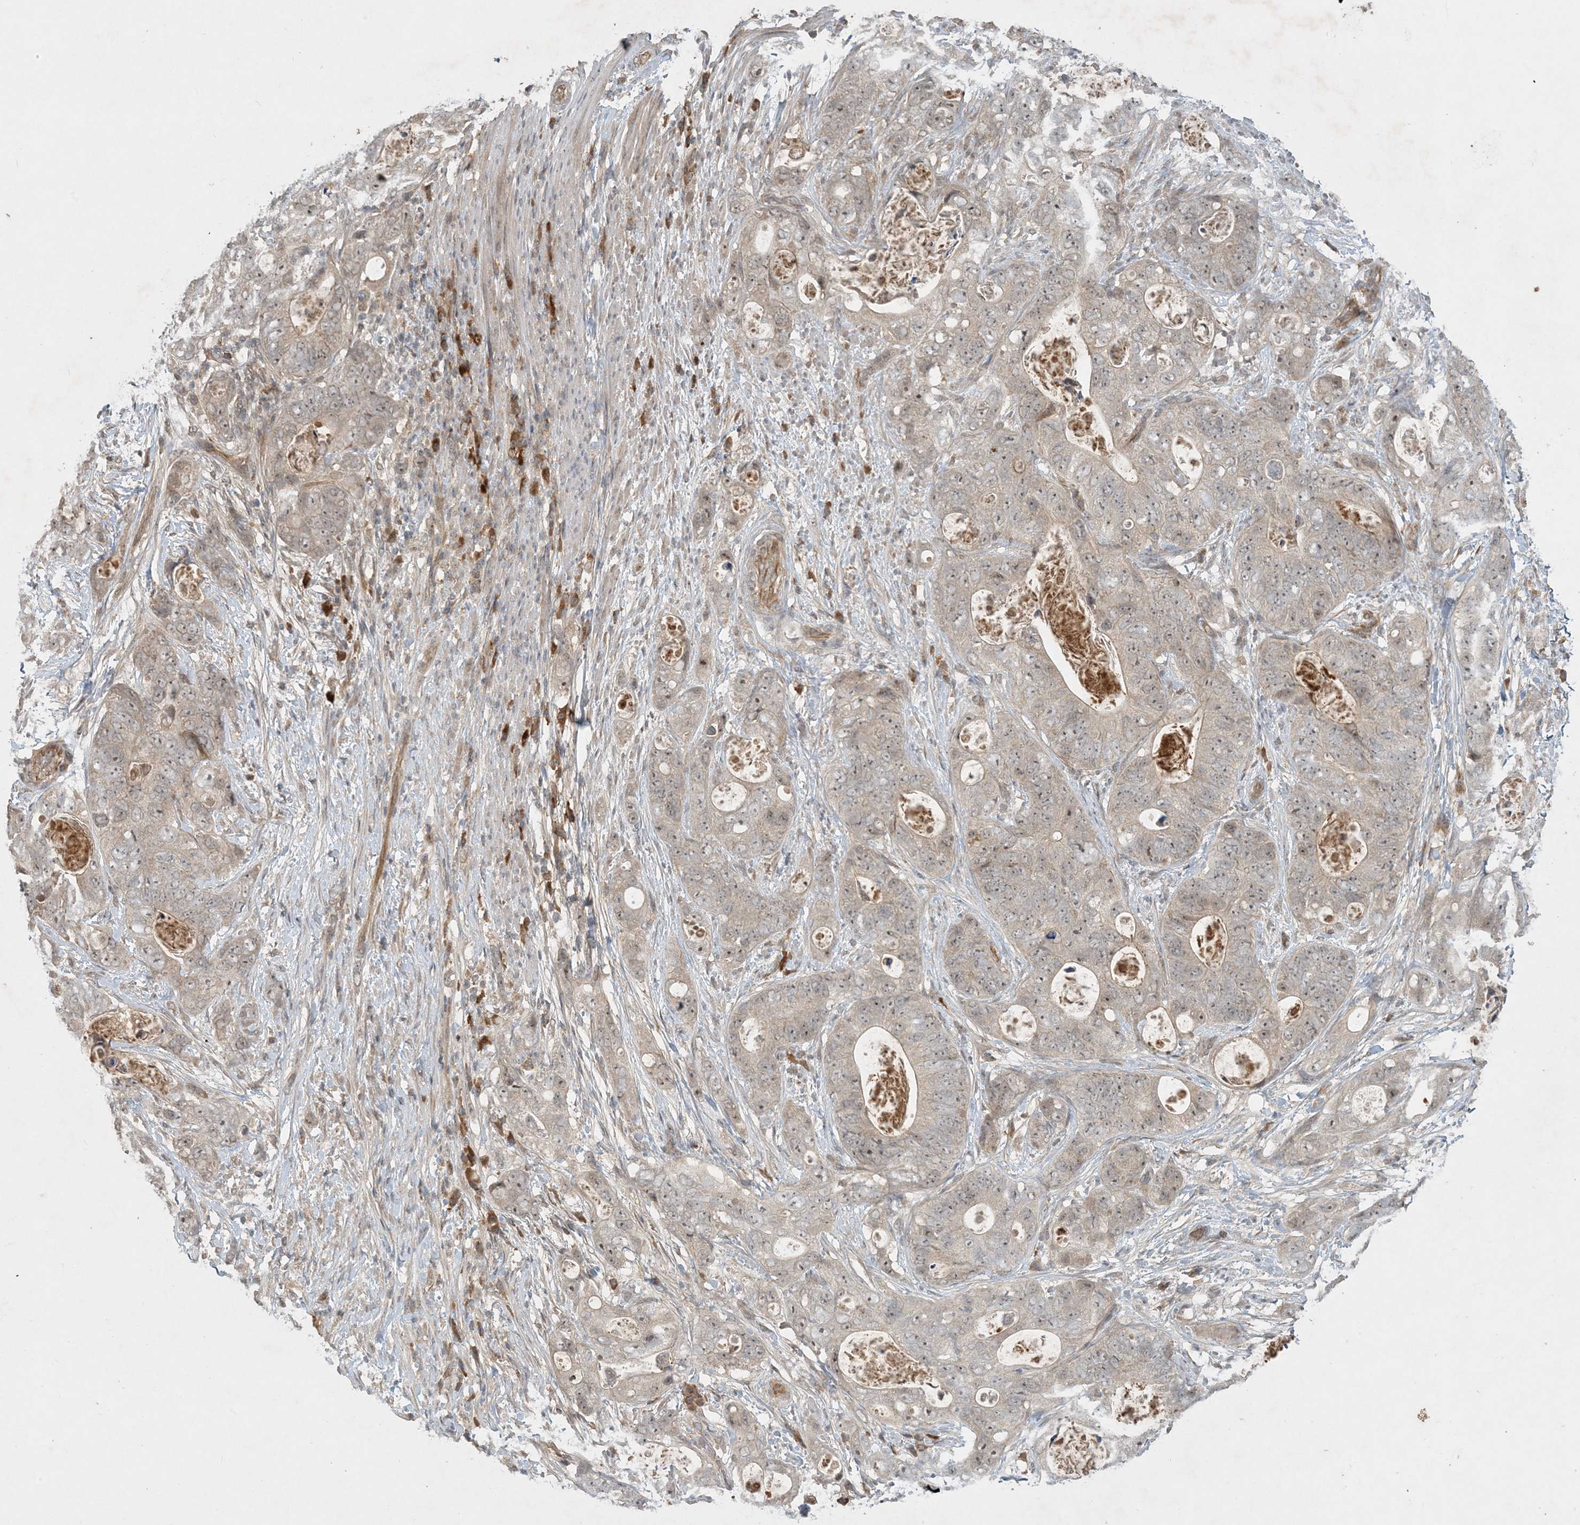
{"staining": {"intensity": "weak", "quantity": "<25%", "location": "cytoplasmic/membranous"}, "tissue": "stomach cancer", "cell_type": "Tumor cells", "image_type": "cancer", "snomed": [{"axis": "morphology", "description": "Adenocarcinoma, NOS"}, {"axis": "topography", "description": "Stomach"}], "caption": "IHC histopathology image of stomach cancer stained for a protein (brown), which shows no positivity in tumor cells.", "gene": "ZCCHC4", "patient": {"sex": "female", "age": 89}}